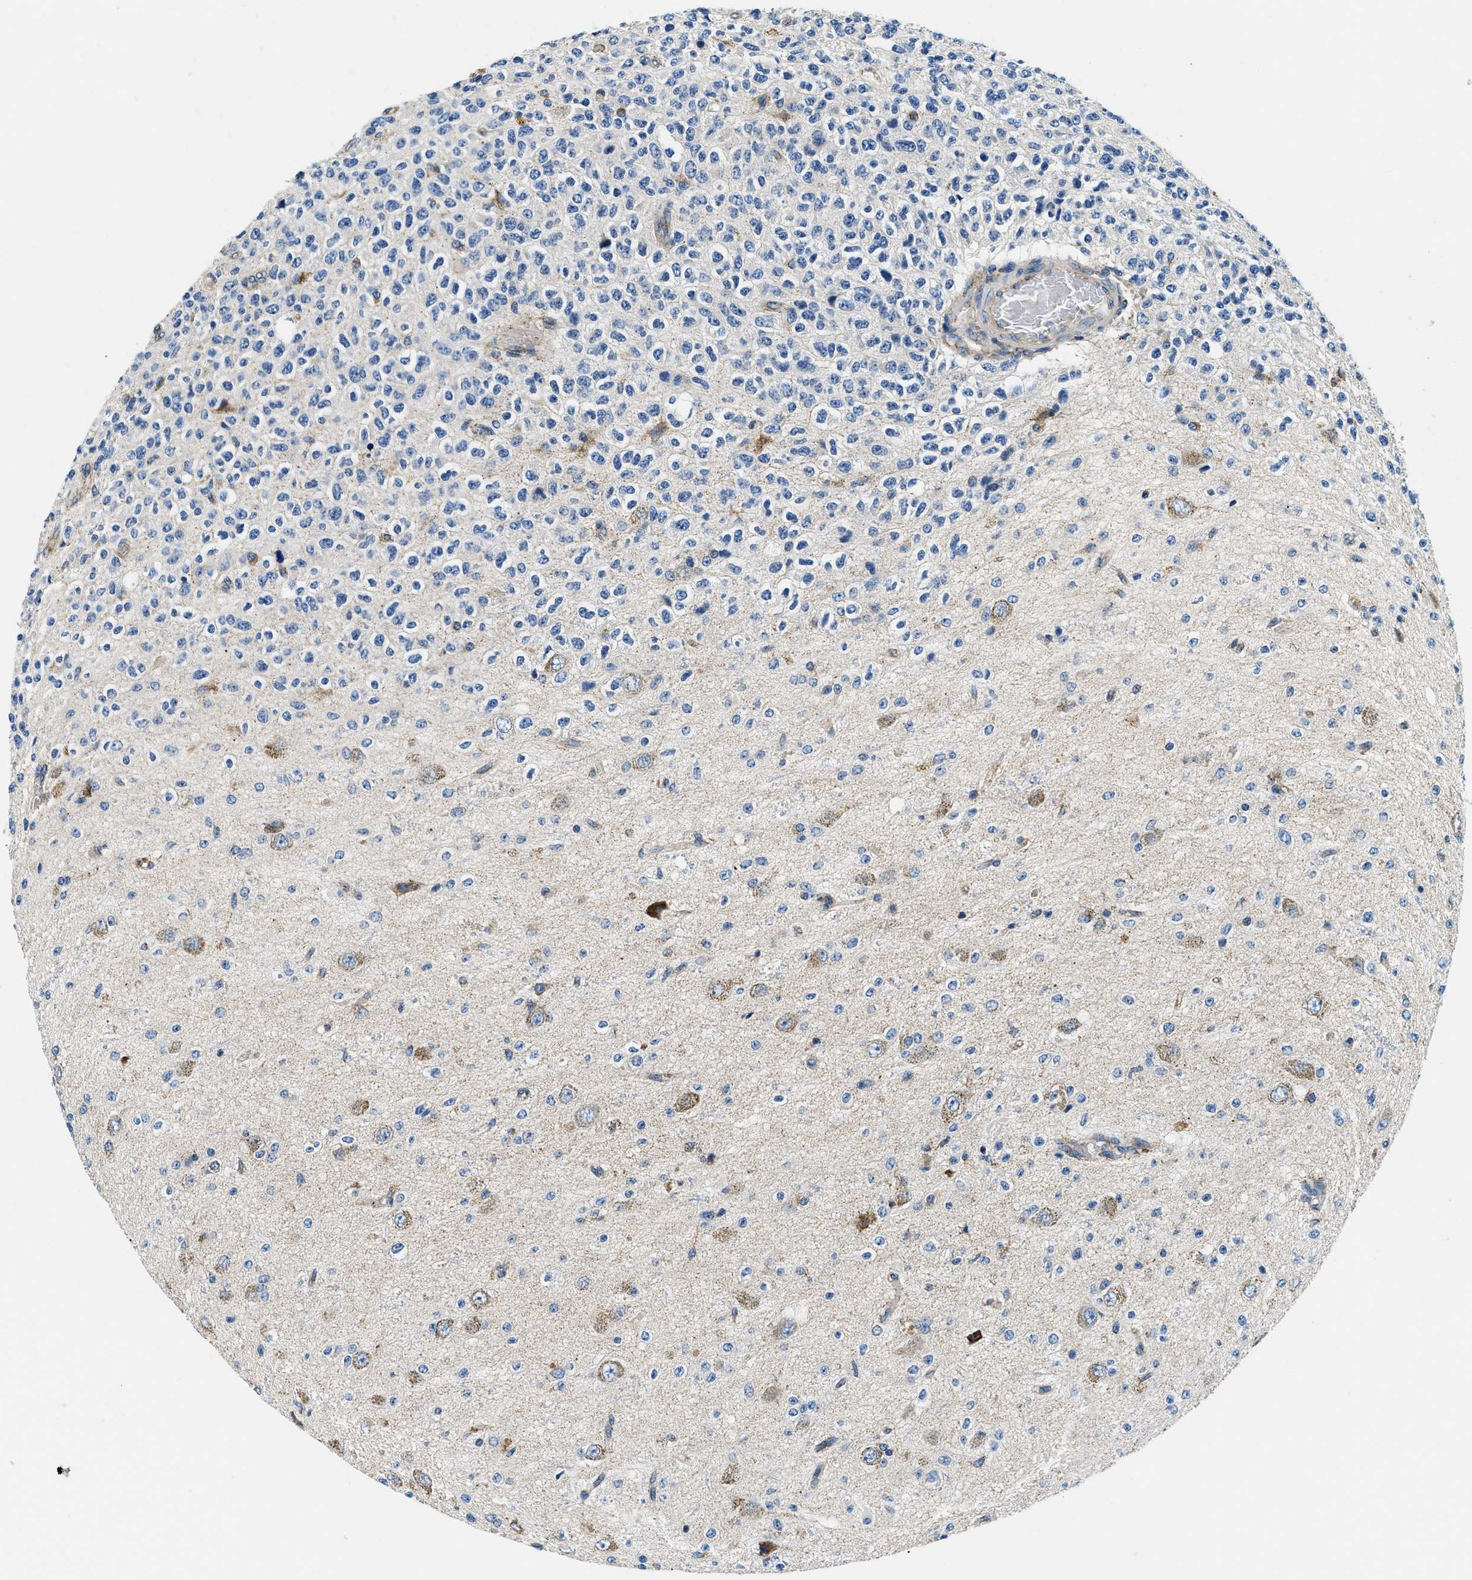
{"staining": {"intensity": "negative", "quantity": "none", "location": "none"}, "tissue": "glioma", "cell_type": "Tumor cells", "image_type": "cancer", "snomed": [{"axis": "morphology", "description": "Glioma, malignant, High grade"}, {"axis": "topography", "description": "pancreas cauda"}], "caption": "IHC of glioma reveals no expression in tumor cells.", "gene": "SAMD4B", "patient": {"sex": "male", "age": 60}}